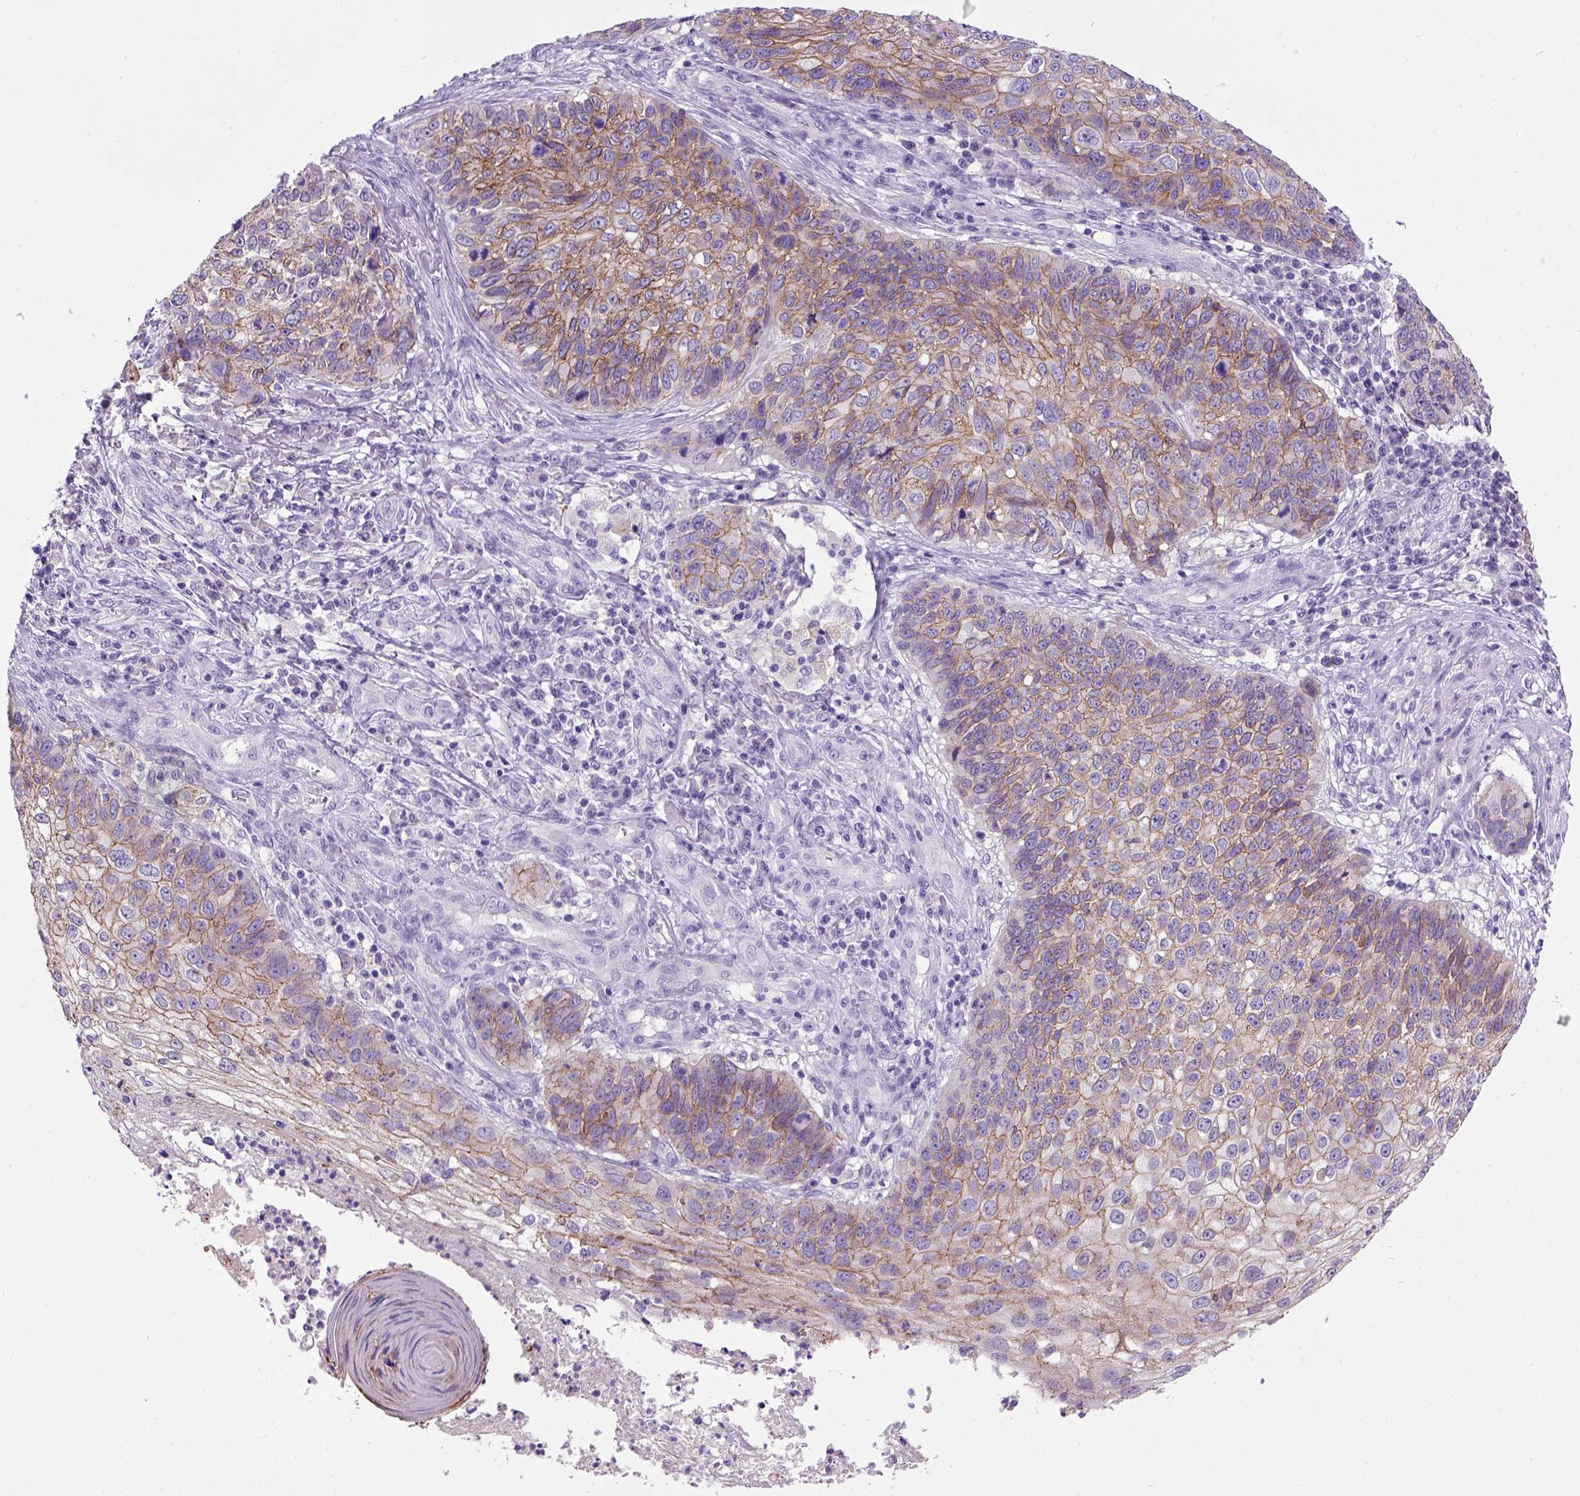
{"staining": {"intensity": "moderate", "quantity": ">75%", "location": "cytoplasmic/membranous"}, "tissue": "skin cancer", "cell_type": "Tumor cells", "image_type": "cancer", "snomed": [{"axis": "morphology", "description": "Squamous cell carcinoma, NOS"}, {"axis": "topography", "description": "Skin"}], "caption": "There is medium levels of moderate cytoplasmic/membranous staining in tumor cells of skin squamous cell carcinoma, as demonstrated by immunohistochemical staining (brown color).", "gene": "CDH1", "patient": {"sex": "male", "age": 92}}